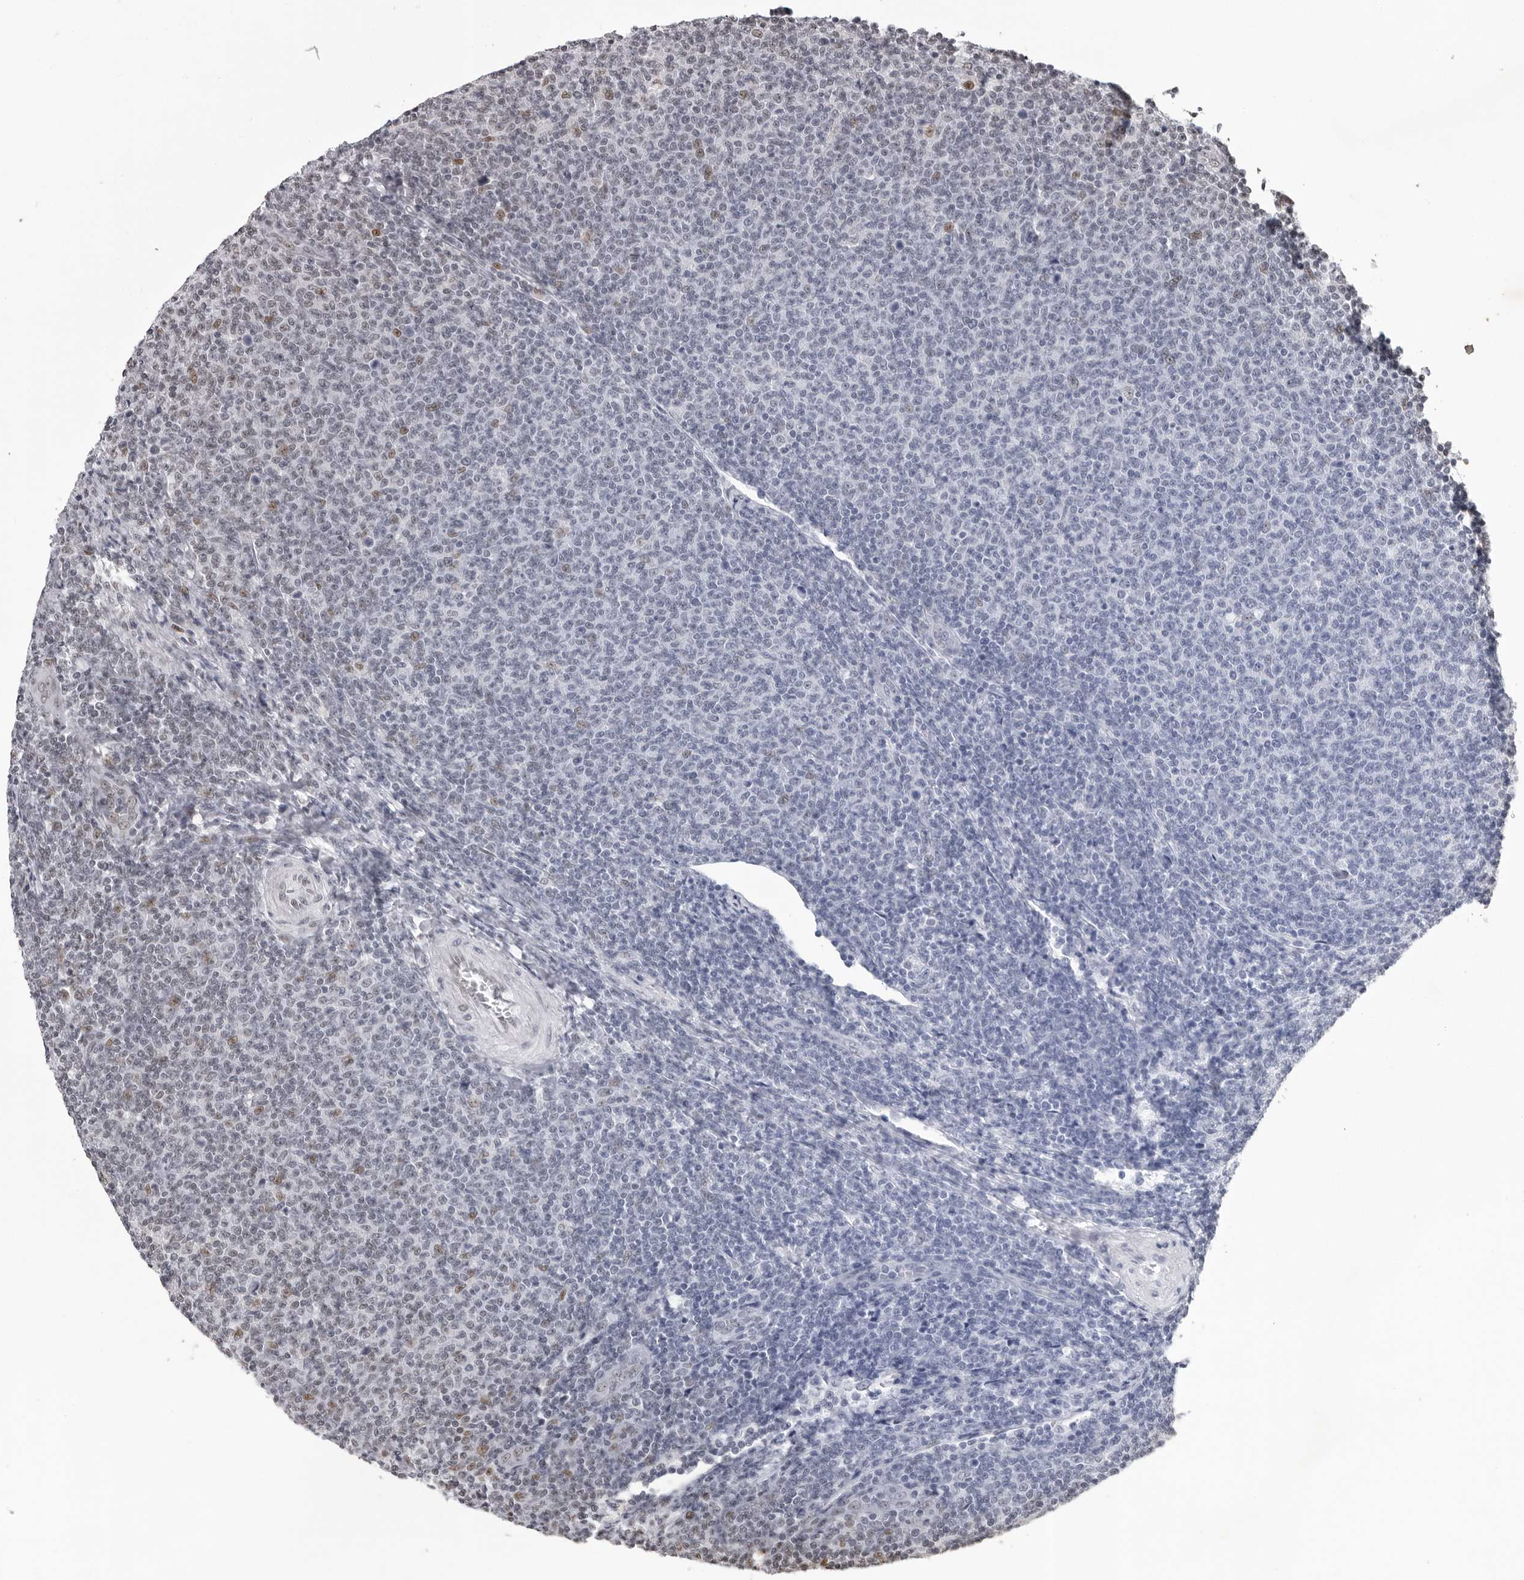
{"staining": {"intensity": "moderate", "quantity": "<25%", "location": "nuclear"}, "tissue": "lymphoma", "cell_type": "Tumor cells", "image_type": "cancer", "snomed": [{"axis": "morphology", "description": "Malignant lymphoma, non-Hodgkin's type, Low grade"}, {"axis": "topography", "description": "Lymph node"}], "caption": "Low-grade malignant lymphoma, non-Hodgkin's type was stained to show a protein in brown. There is low levels of moderate nuclear positivity in approximately <25% of tumor cells.", "gene": "HEXIM2", "patient": {"sex": "male", "age": 66}}